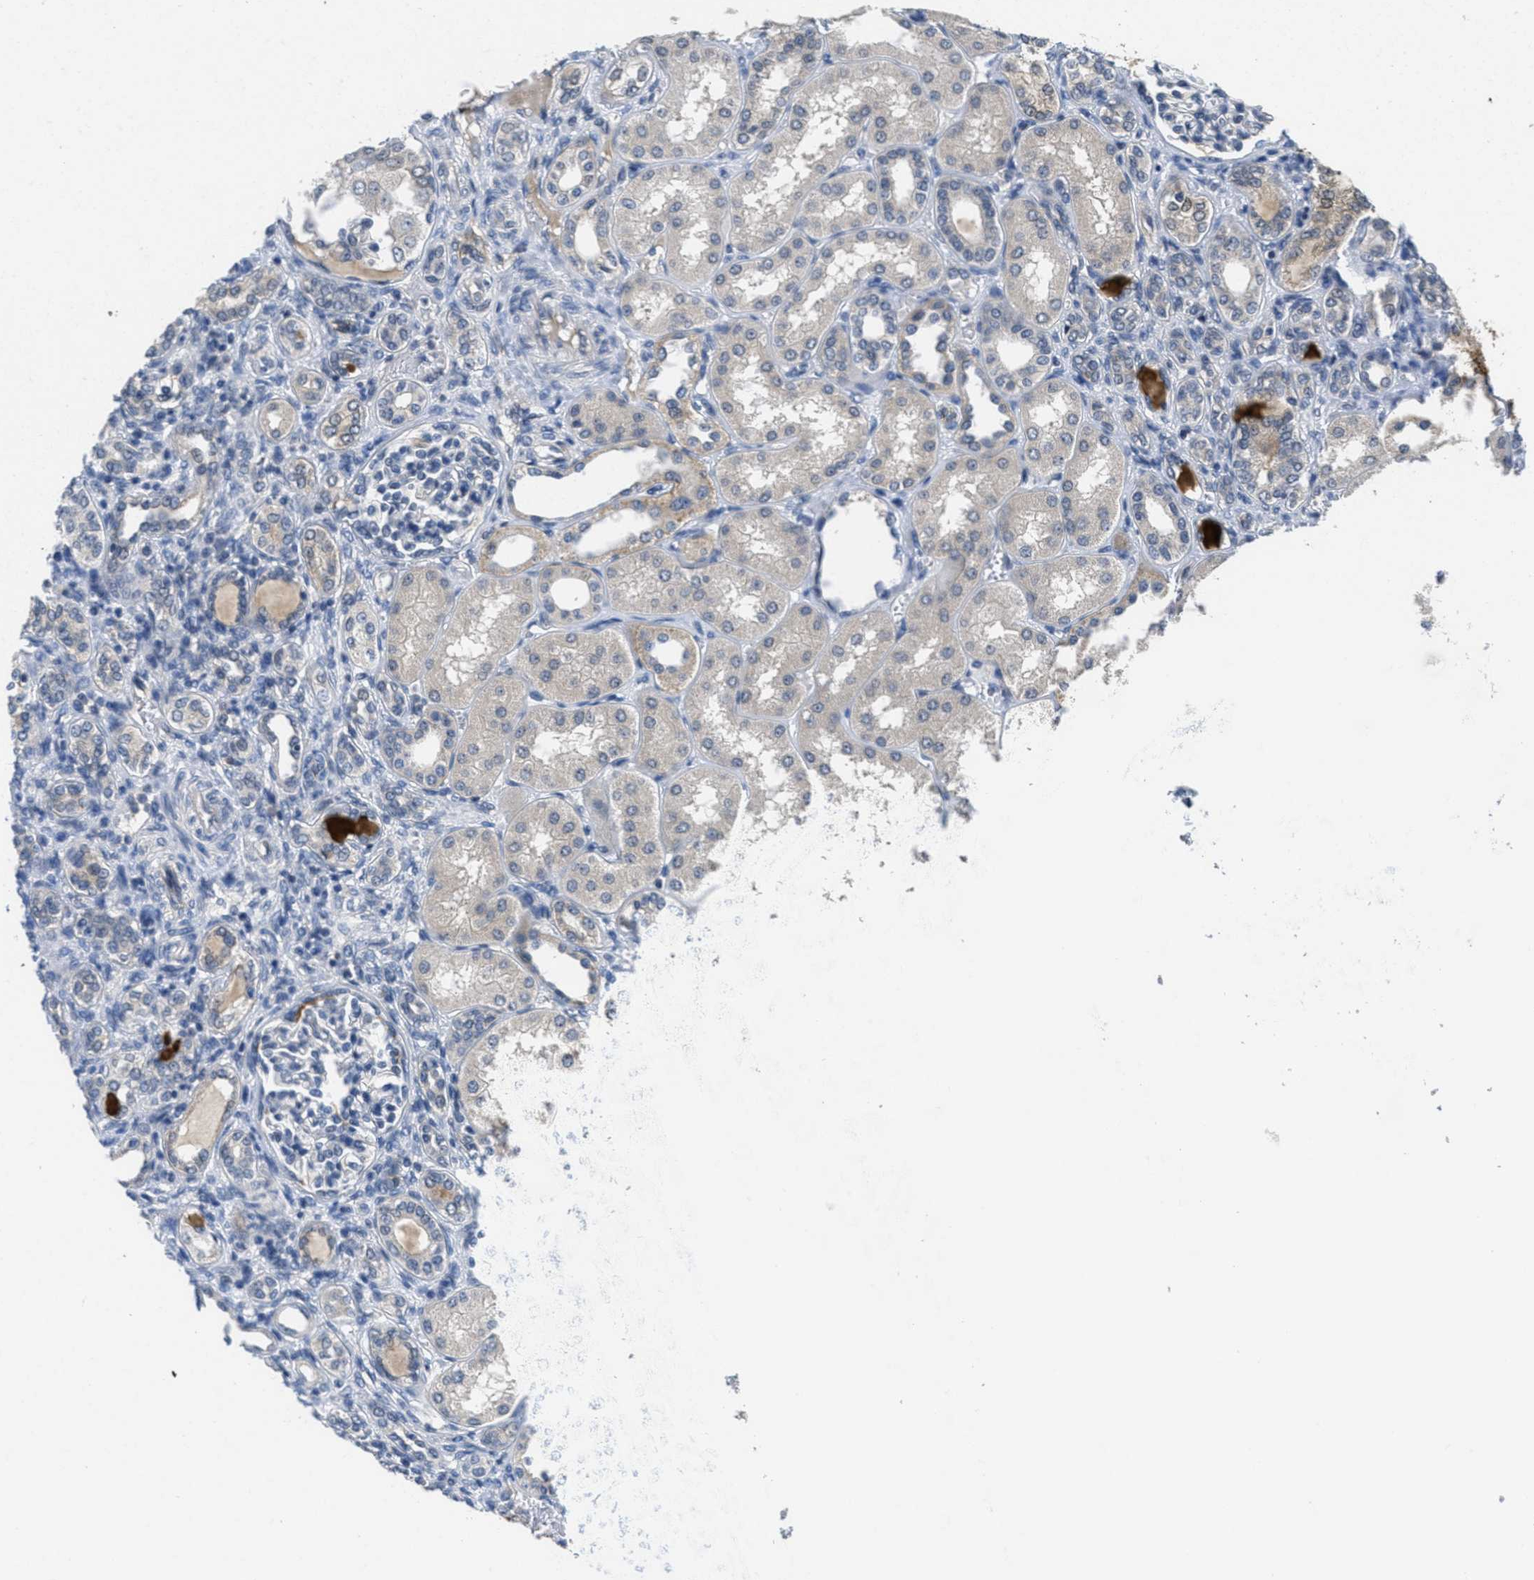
{"staining": {"intensity": "negative", "quantity": "none", "location": "none"}, "tissue": "kidney", "cell_type": "Cells in glomeruli", "image_type": "normal", "snomed": [{"axis": "morphology", "description": "Normal tissue, NOS"}, {"axis": "topography", "description": "Kidney"}], "caption": "A high-resolution photomicrograph shows immunohistochemistry (IHC) staining of benign kidney, which demonstrates no significant positivity in cells in glomeruli.", "gene": "ANGPT1", "patient": {"sex": "male", "age": 7}}